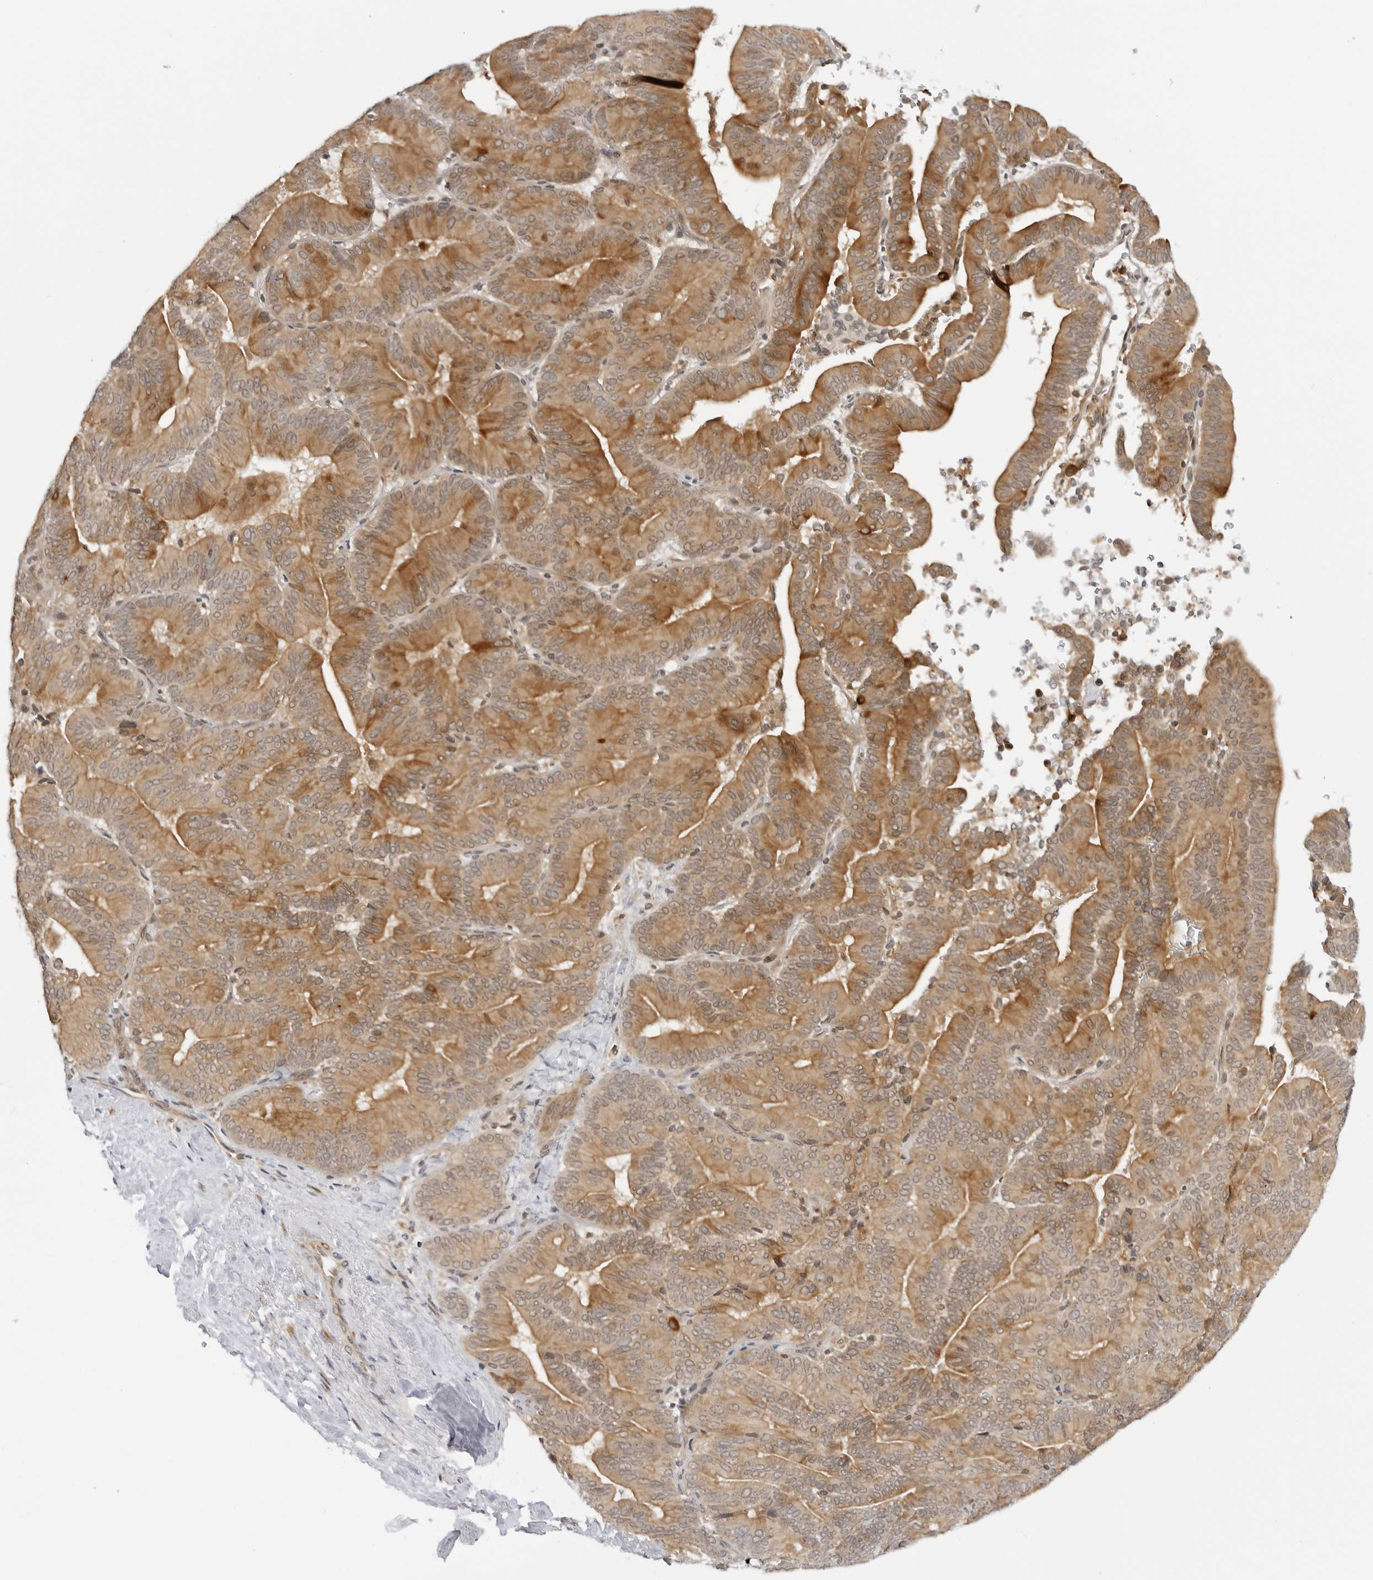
{"staining": {"intensity": "moderate", "quantity": ">75%", "location": "cytoplasmic/membranous"}, "tissue": "liver cancer", "cell_type": "Tumor cells", "image_type": "cancer", "snomed": [{"axis": "morphology", "description": "Cholangiocarcinoma"}, {"axis": "topography", "description": "Liver"}], "caption": "Immunohistochemical staining of human cholangiocarcinoma (liver) reveals moderate cytoplasmic/membranous protein positivity in about >75% of tumor cells. (IHC, brightfield microscopy, high magnification).", "gene": "MAP2K5", "patient": {"sex": "female", "age": 75}}